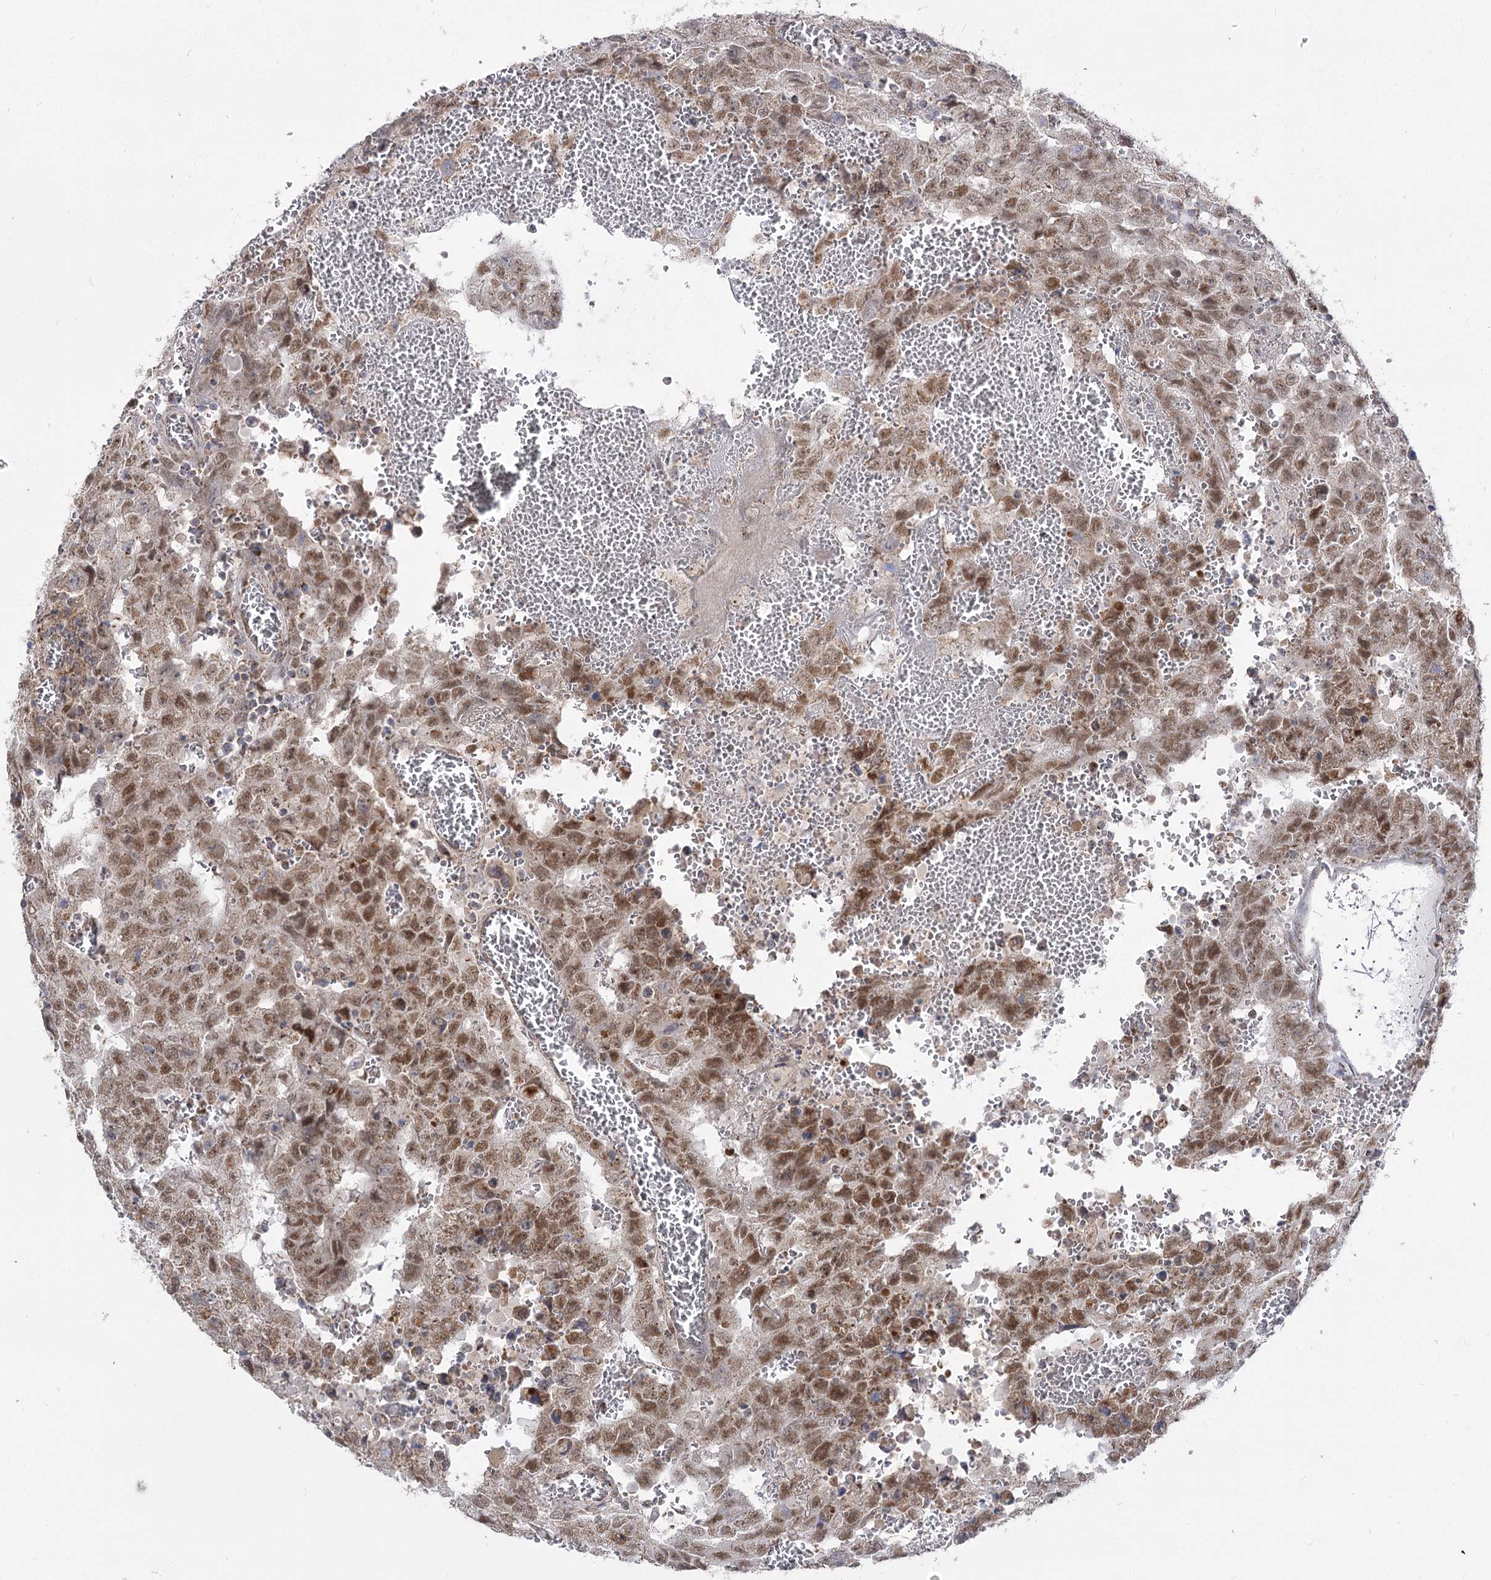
{"staining": {"intensity": "moderate", "quantity": ">75%", "location": "nuclear"}, "tissue": "testis cancer", "cell_type": "Tumor cells", "image_type": "cancer", "snomed": [{"axis": "morphology", "description": "Carcinoma, Embryonal, NOS"}, {"axis": "topography", "description": "Testis"}], "caption": "Protein expression analysis of testis cancer displays moderate nuclear expression in approximately >75% of tumor cells. (Stains: DAB in brown, nuclei in blue, Microscopy: brightfield microscopy at high magnification).", "gene": "SLC4A1AP", "patient": {"sex": "male", "age": 26}}